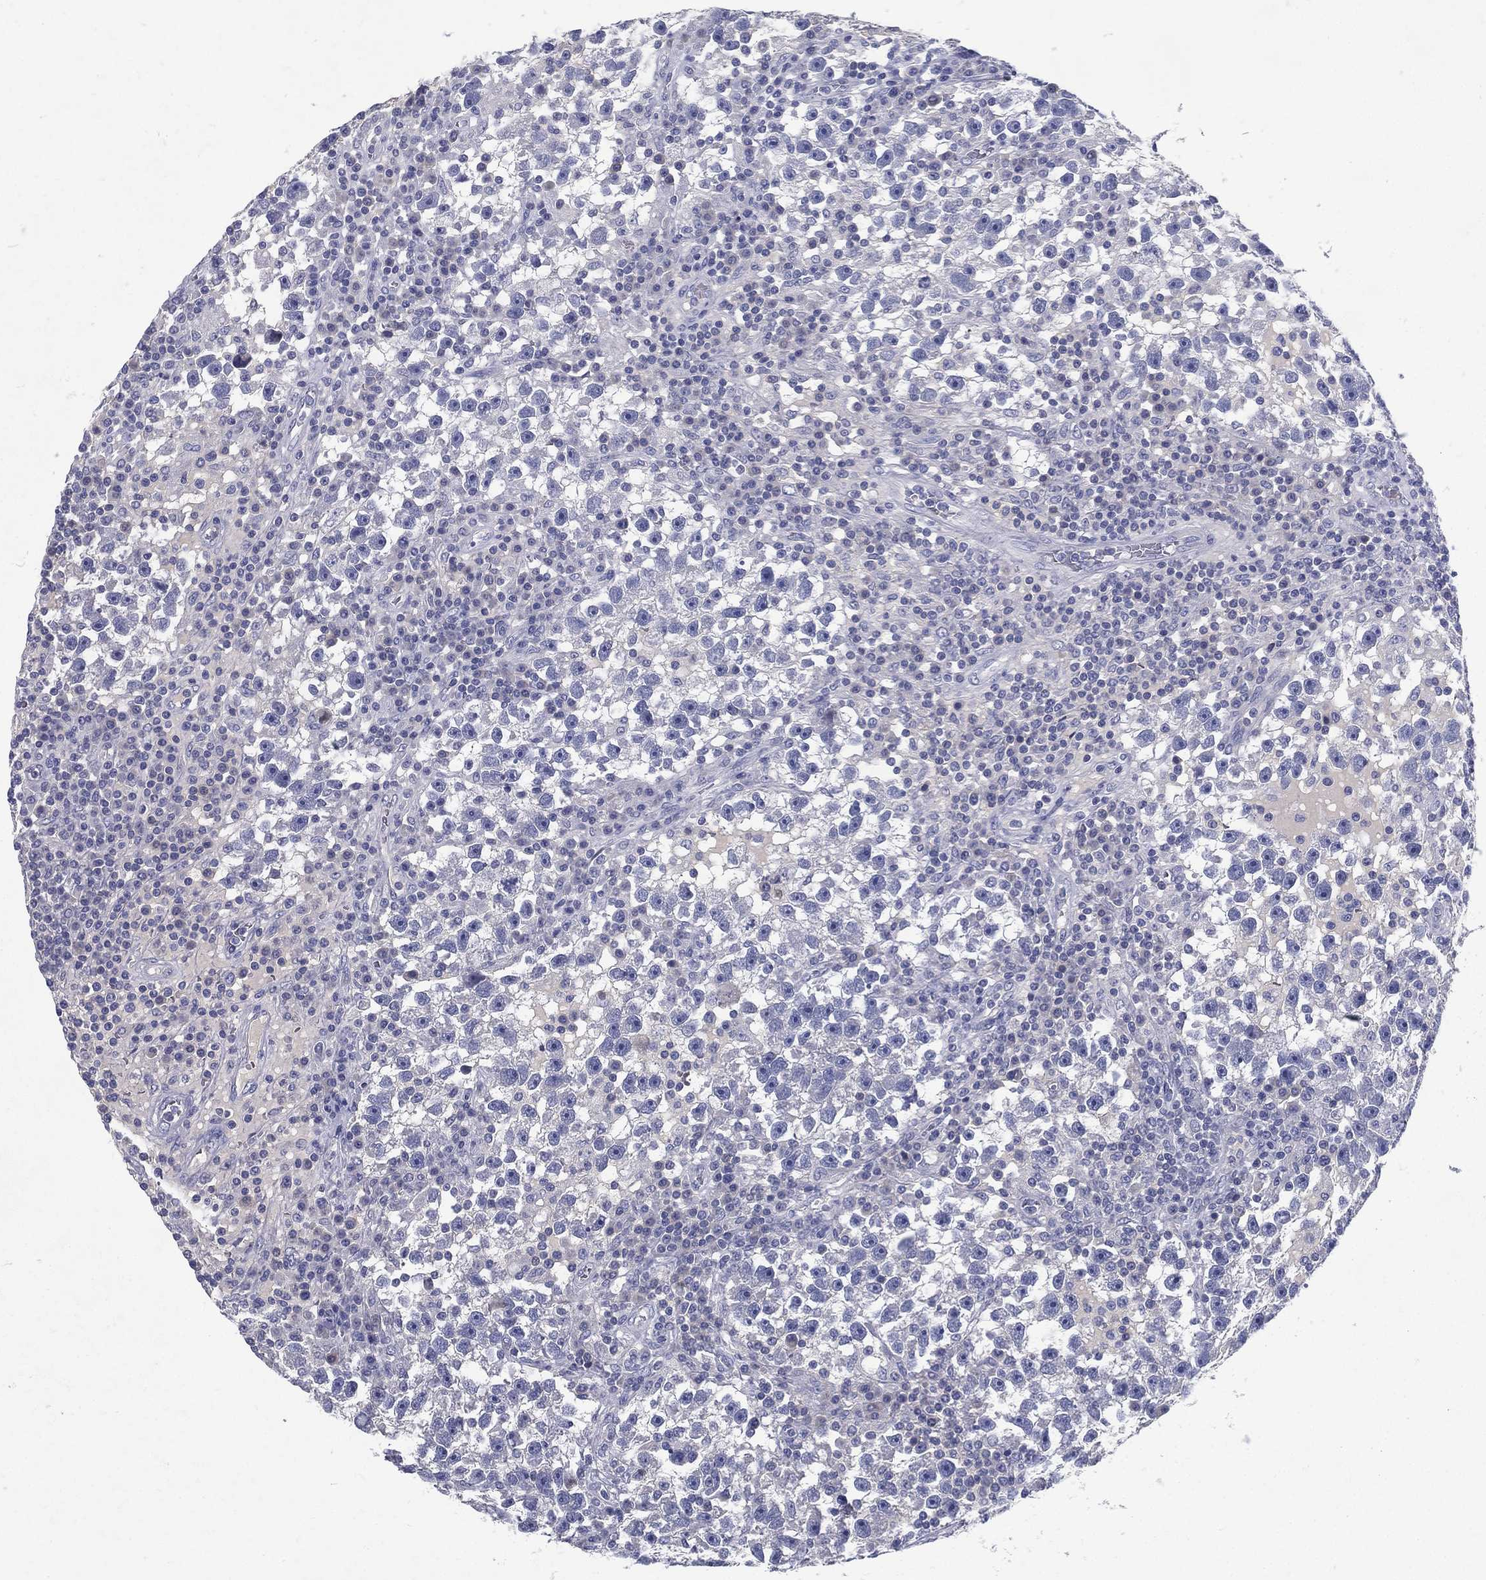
{"staining": {"intensity": "negative", "quantity": "none", "location": "none"}, "tissue": "testis cancer", "cell_type": "Tumor cells", "image_type": "cancer", "snomed": [{"axis": "morphology", "description": "Seminoma, NOS"}, {"axis": "topography", "description": "Testis"}], "caption": "Seminoma (testis) was stained to show a protein in brown. There is no significant positivity in tumor cells. The staining was performed using DAB (3,3'-diaminobenzidine) to visualize the protein expression in brown, while the nuclei were stained in blue with hematoxylin (Magnification: 20x).", "gene": "RGS13", "patient": {"sex": "male", "age": 47}}